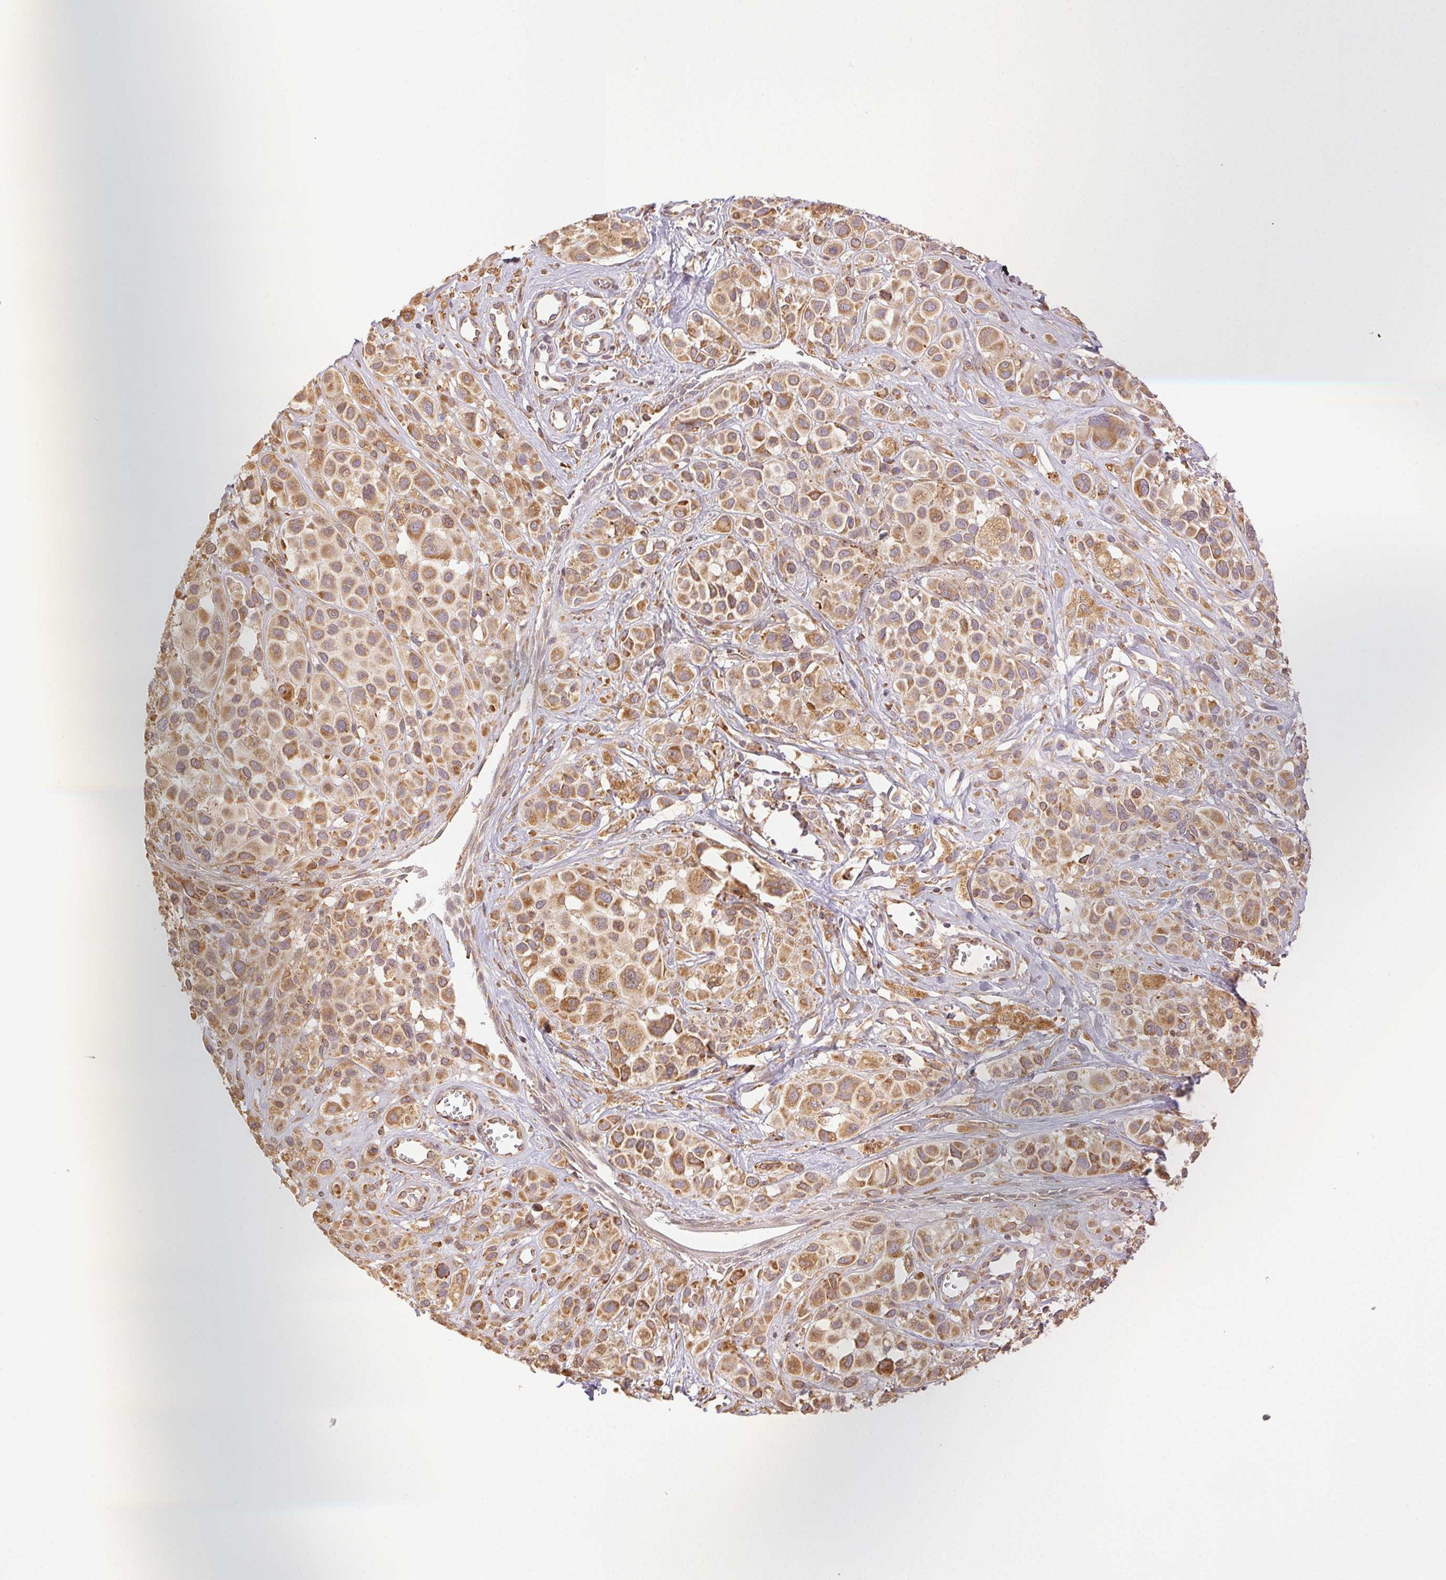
{"staining": {"intensity": "moderate", "quantity": ">75%", "location": "cytoplasmic/membranous"}, "tissue": "melanoma", "cell_type": "Tumor cells", "image_type": "cancer", "snomed": [{"axis": "morphology", "description": "Malignant melanoma, NOS"}, {"axis": "topography", "description": "Skin"}], "caption": "Malignant melanoma stained for a protein (brown) demonstrates moderate cytoplasmic/membranous positive staining in approximately >75% of tumor cells.", "gene": "ENTREP1", "patient": {"sex": "male", "age": 77}}